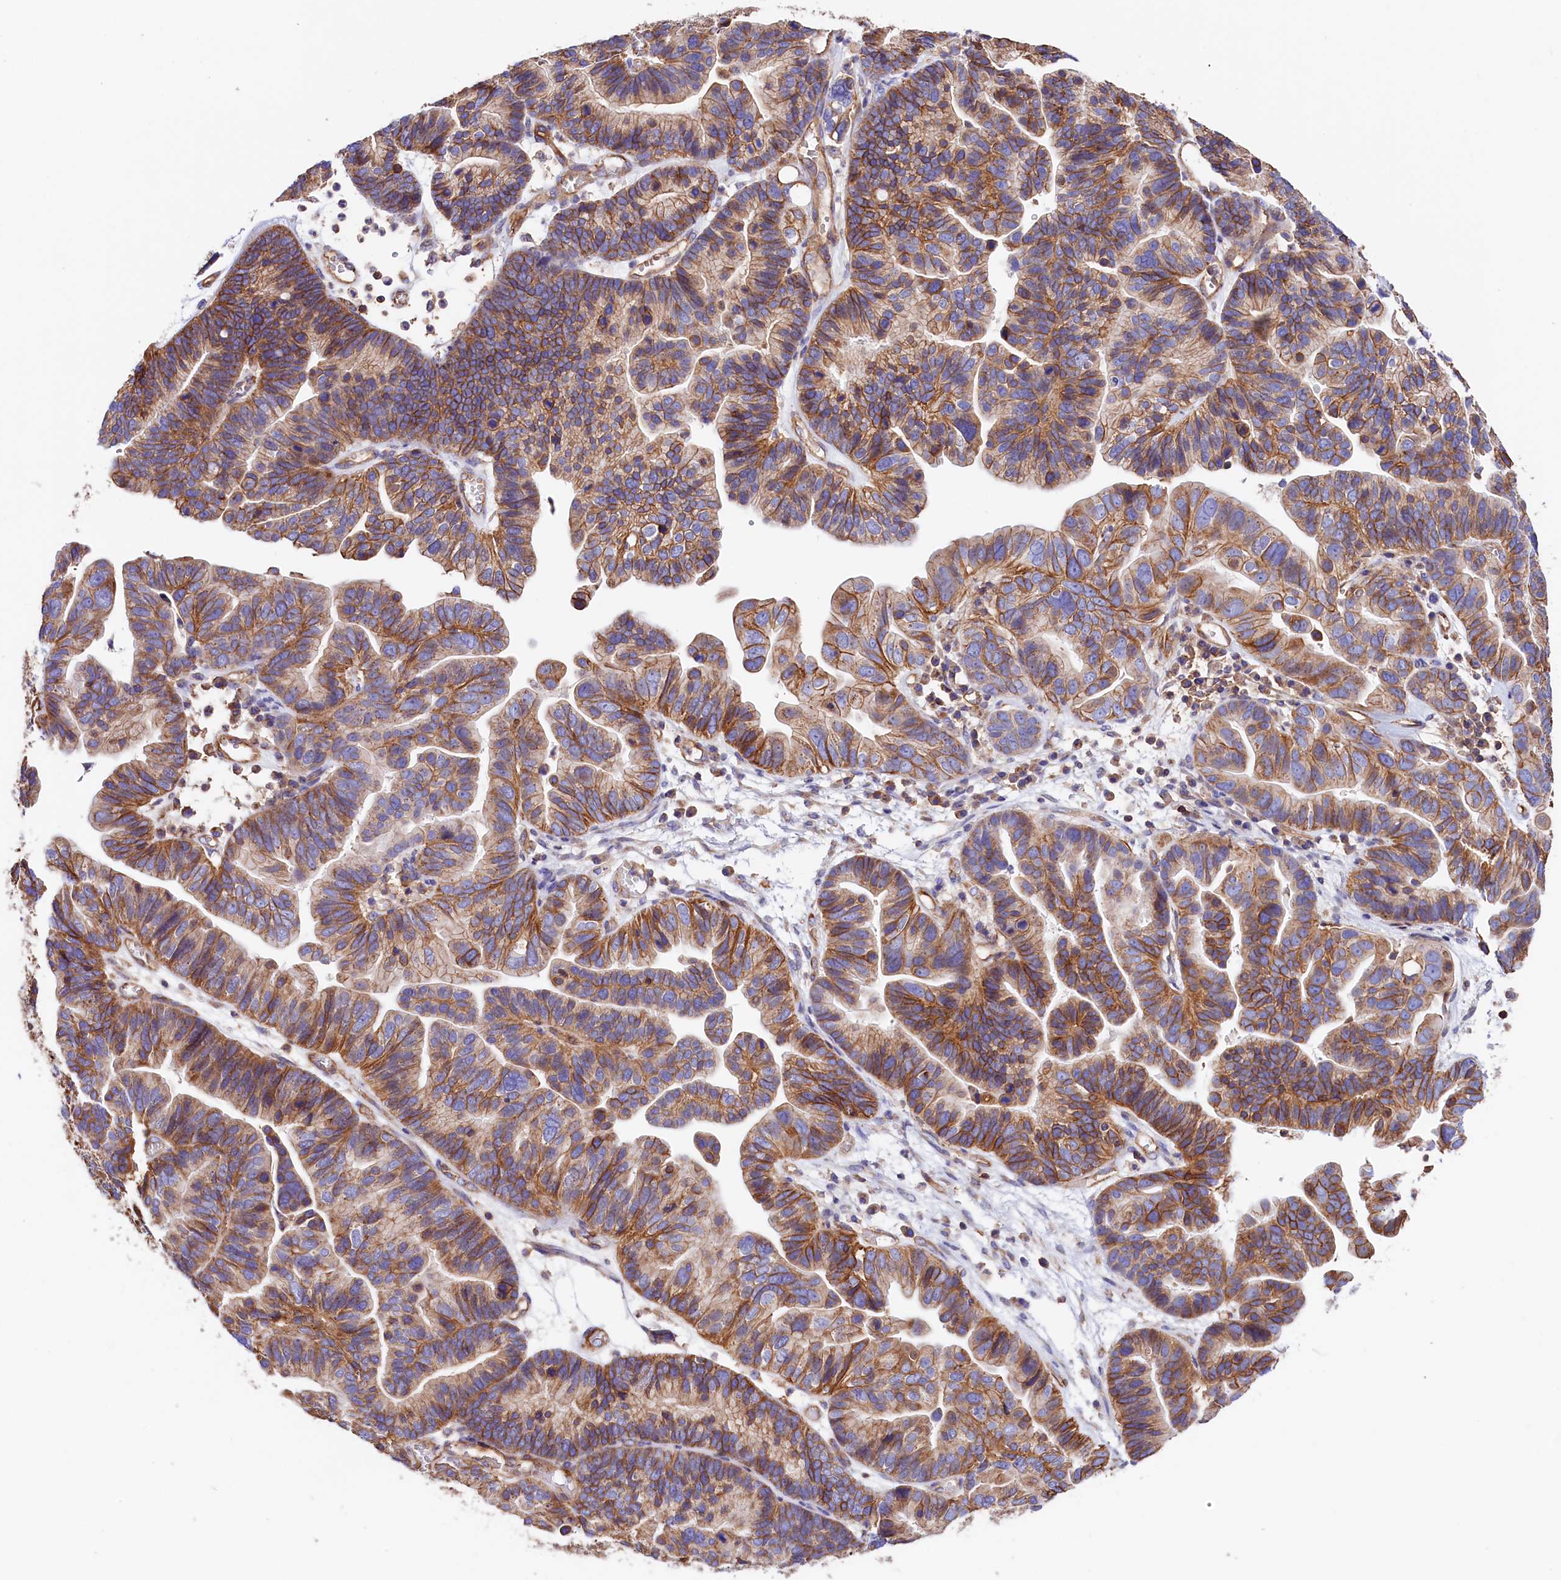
{"staining": {"intensity": "moderate", "quantity": ">75%", "location": "cytoplasmic/membranous"}, "tissue": "ovarian cancer", "cell_type": "Tumor cells", "image_type": "cancer", "snomed": [{"axis": "morphology", "description": "Cystadenocarcinoma, serous, NOS"}, {"axis": "topography", "description": "Ovary"}], "caption": "Immunohistochemistry (IHC) image of ovarian serous cystadenocarcinoma stained for a protein (brown), which demonstrates medium levels of moderate cytoplasmic/membranous expression in approximately >75% of tumor cells.", "gene": "ATP2B4", "patient": {"sex": "female", "age": 56}}